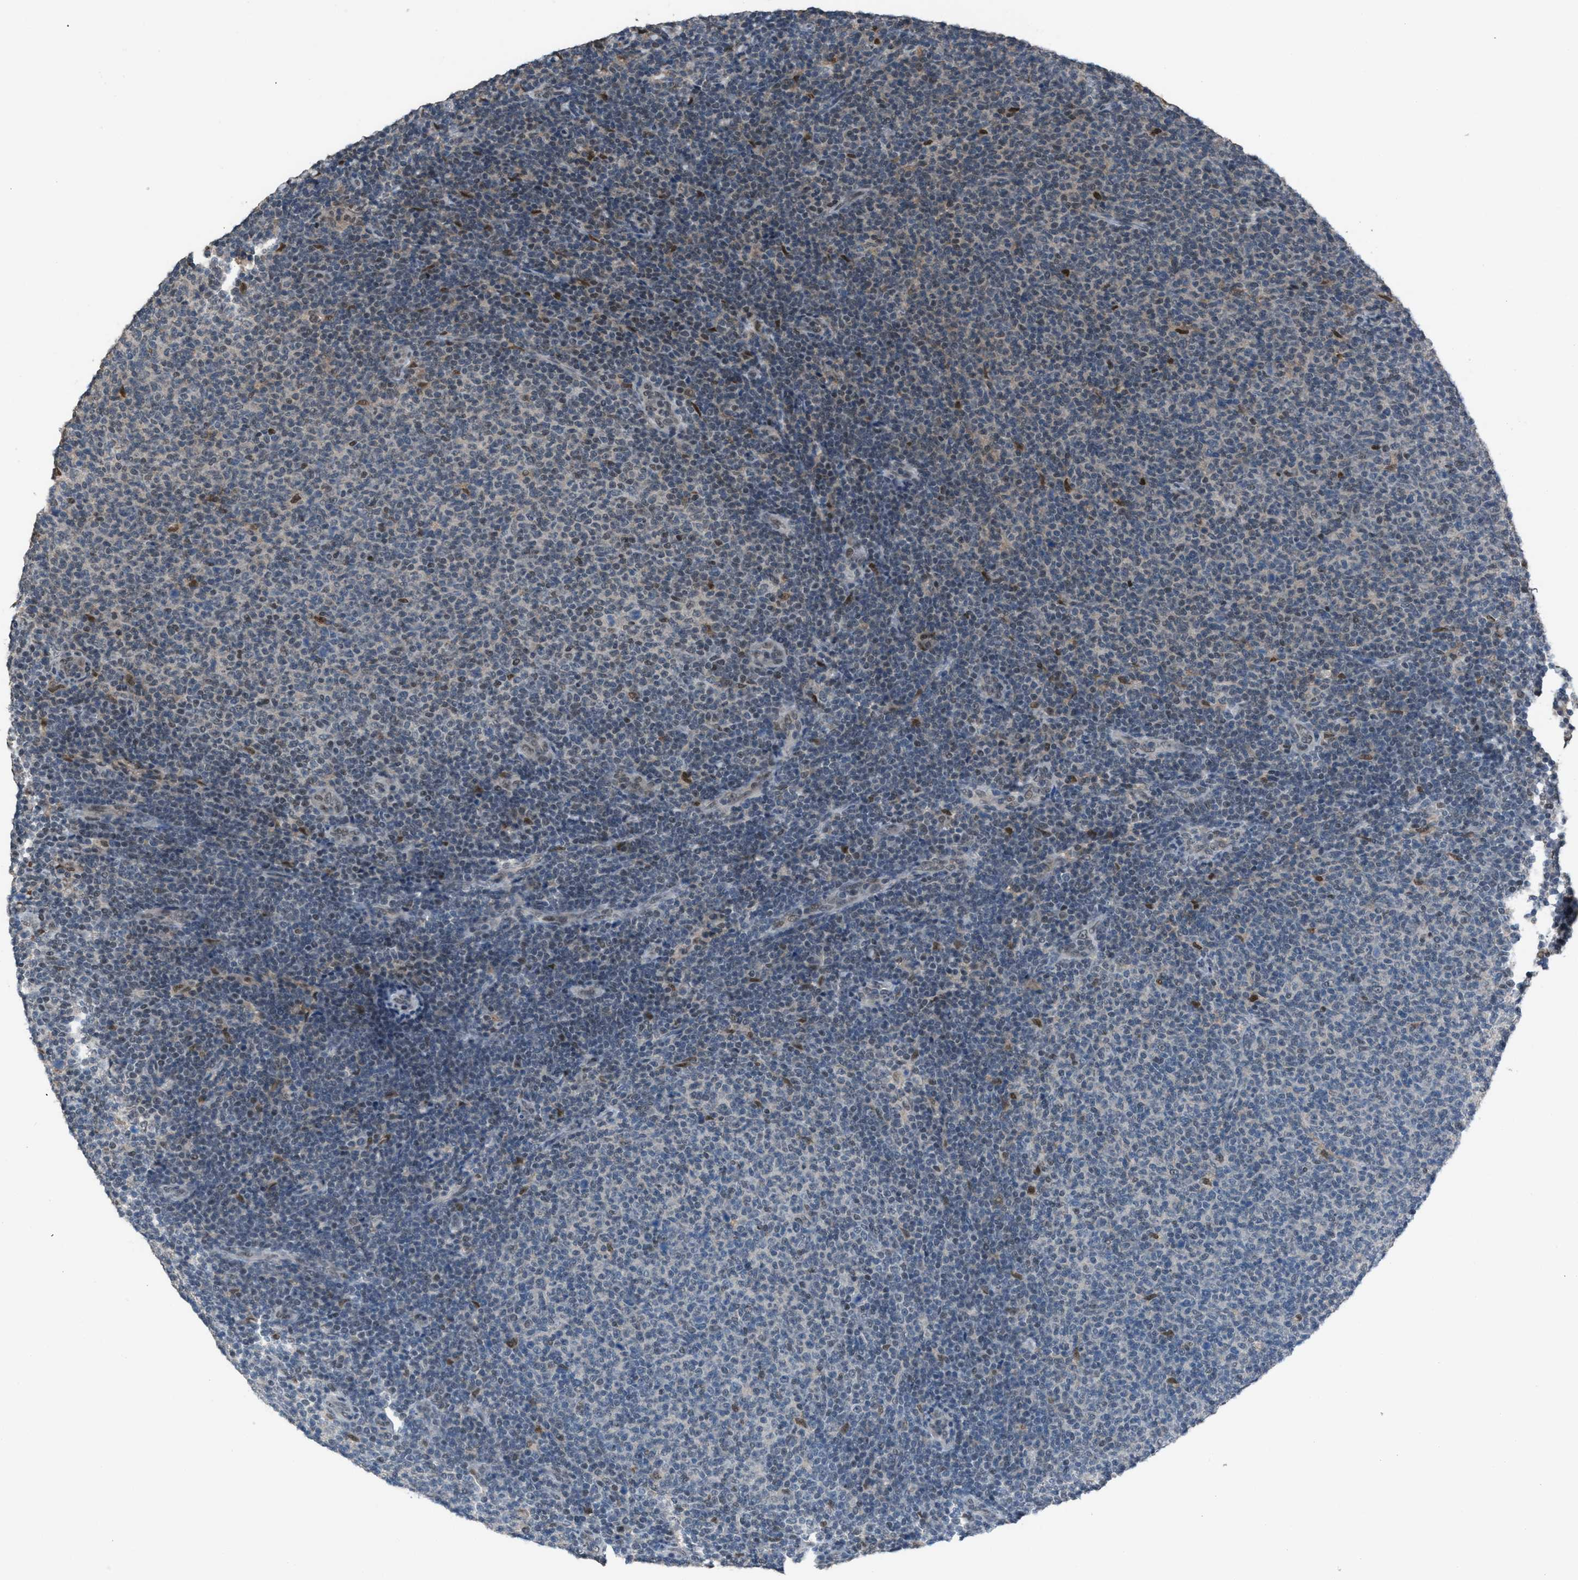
{"staining": {"intensity": "weak", "quantity": "<25%", "location": "nuclear"}, "tissue": "lymphoma", "cell_type": "Tumor cells", "image_type": "cancer", "snomed": [{"axis": "morphology", "description": "Malignant lymphoma, non-Hodgkin's type, Low grade"}, {"axis": "topography", "description": "Lymph node"}], "caption": "This is a histopathology image of IHC staining of lymphoma, which shows no expression in tumor cells.", "gene": "ZNF276", "patient": {"sex": "male", "age": 66}}